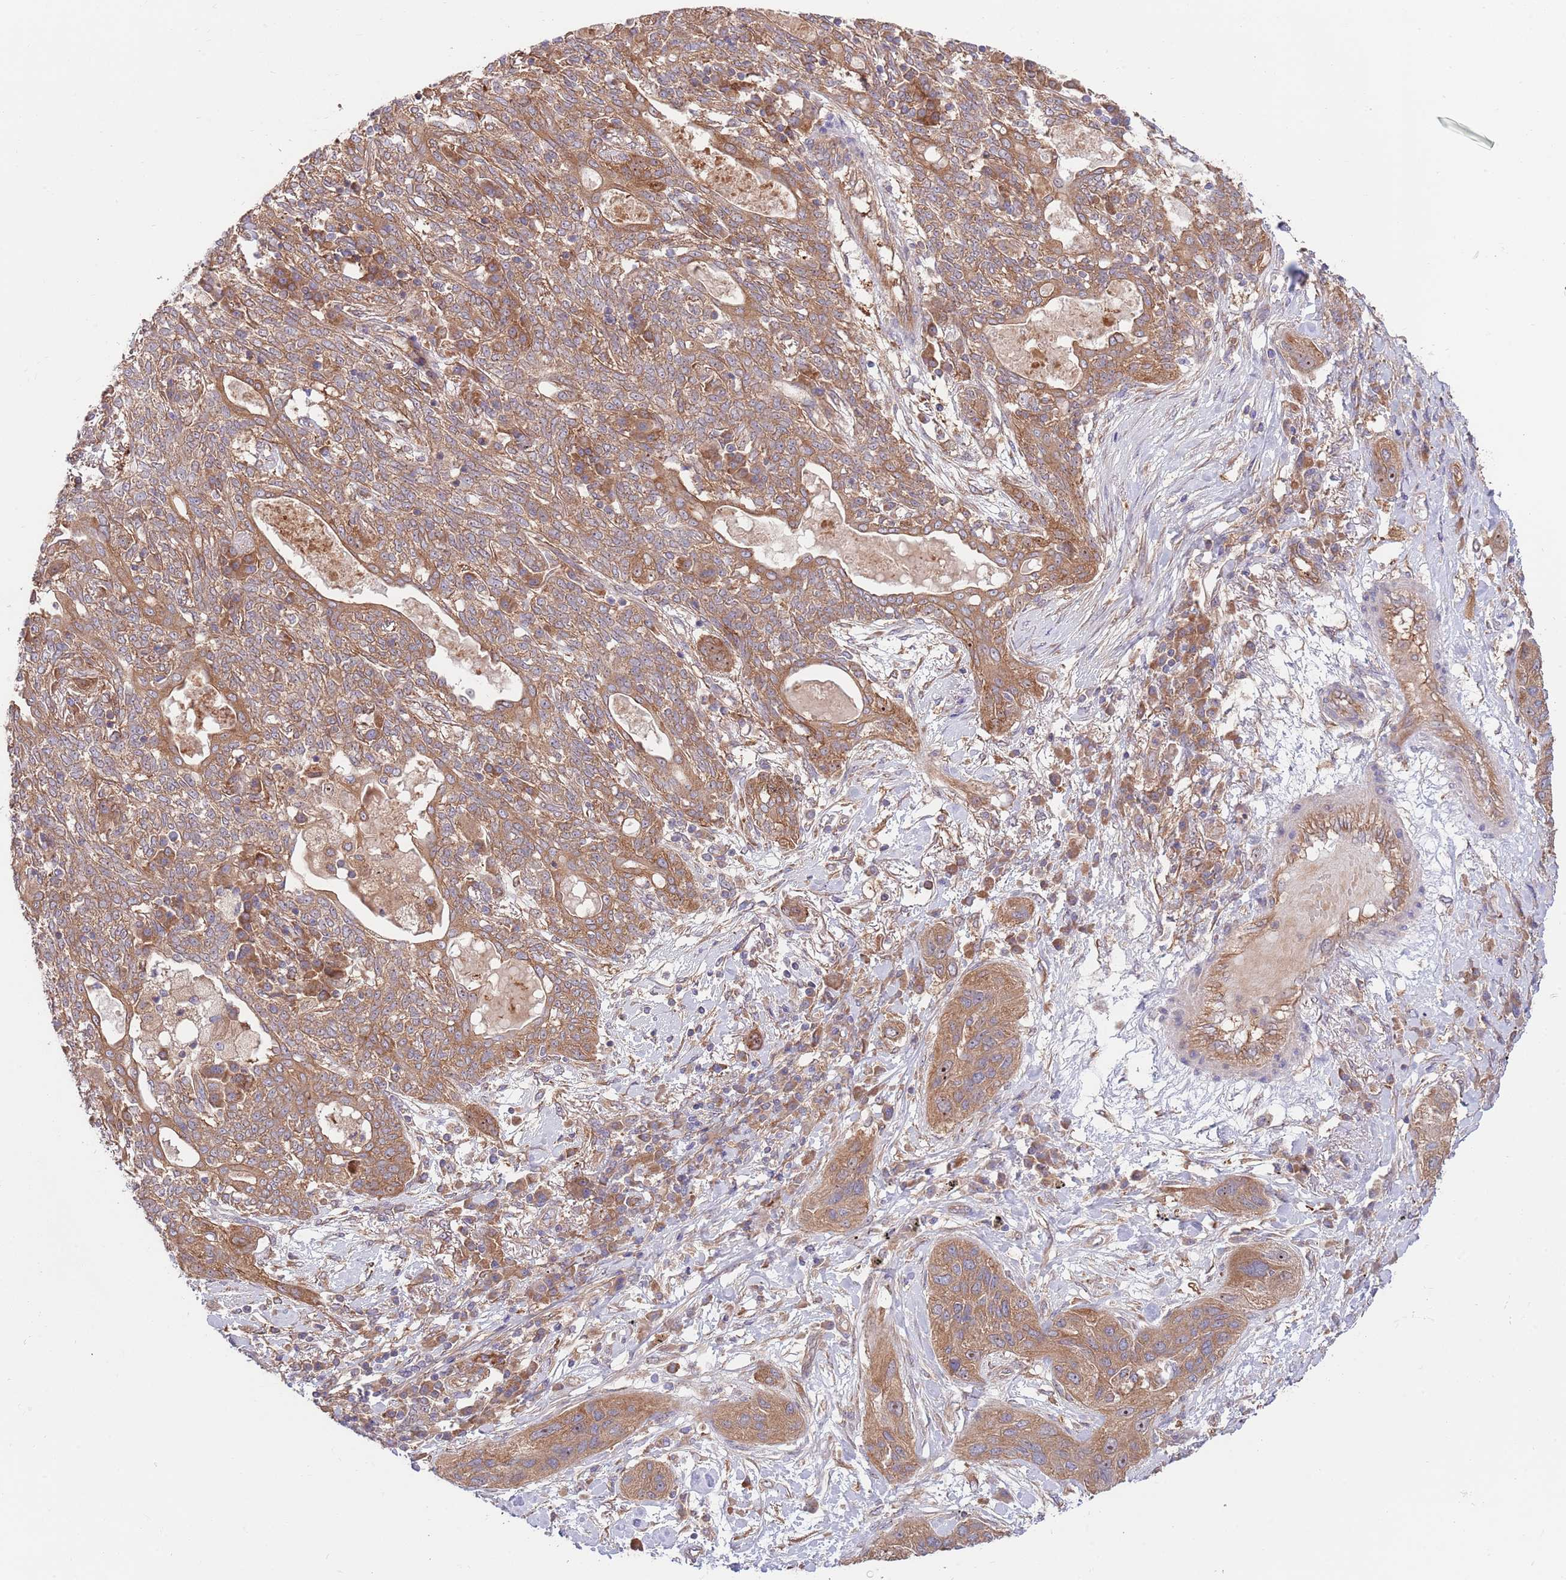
{"staining": {"intensity": "moderate", "quantity": ">75%", "location": "cytoplasmic/membranous"}, "tissue": "lung cancer", "cell_type": "Tumor cells", "image_type": "cancer", "snomed": [{"axis": "morphology", "description": "Squamous cell carcinoma, NOS"}, {"axis": "topography", "description": "Lung"}], "caption": "Human lung cancer stained with a protein marker exhibits moderate staining in tumor cells.", "gene": "EIF3F", "patient": {"sex": "female", "age": 70}}